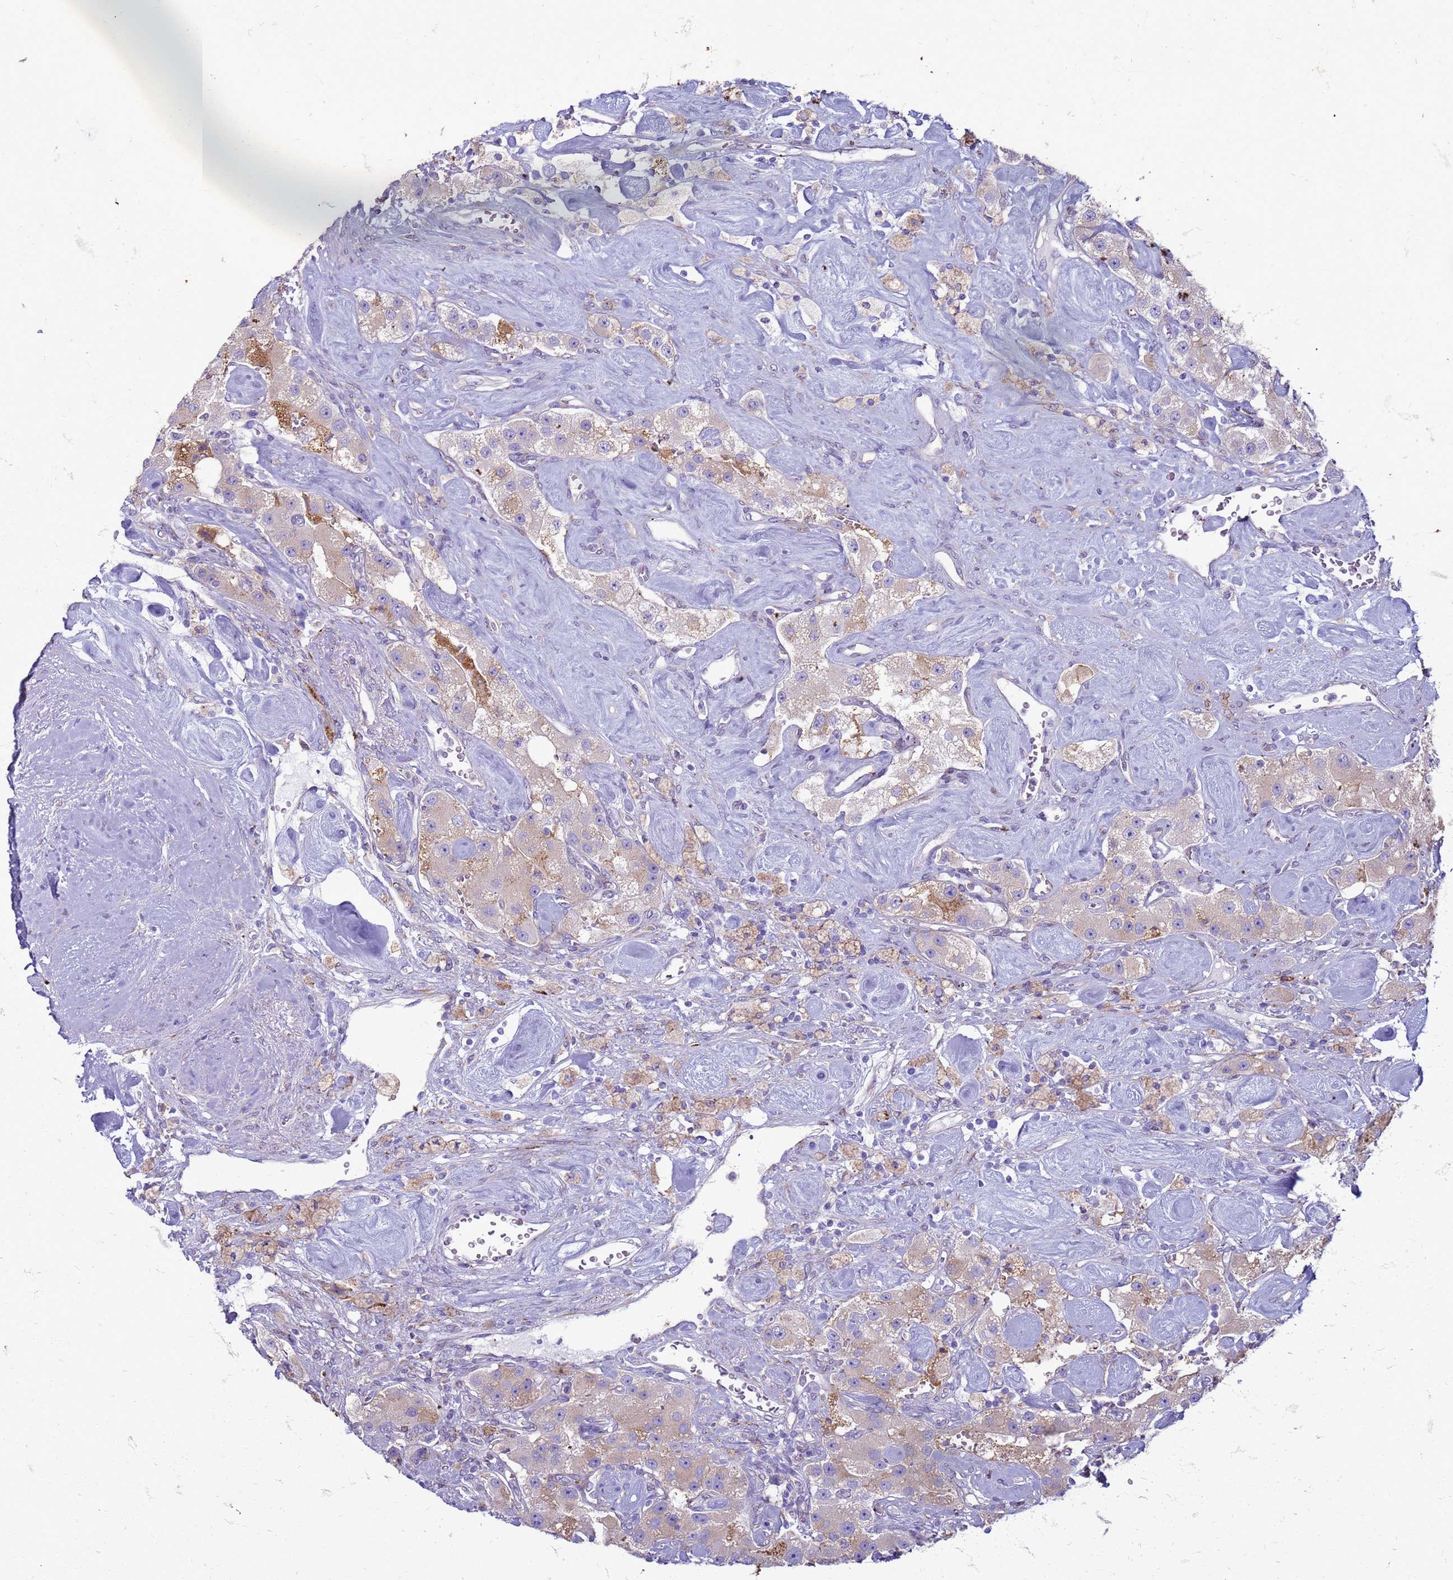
{"staining": {"intensity": "negative", "quantity": "none", "location": "none"}, "tissue": "carcinoid", "cell_type": "Tumor cells", "image_type": "cancer", "snomed": [{"axis": "morphology", "description": "Carcinoid, malignant, NOS"}, {"axis": "topography", "description": "Pancreas"}], "caption": "This is a histopathology image of immunohistochemistry (IHC) staining of carcinoid (malignant), which shows no positivity in tumor cells.", "gene": "PDK3", "patient": {"sex": "male", "age": 41}}